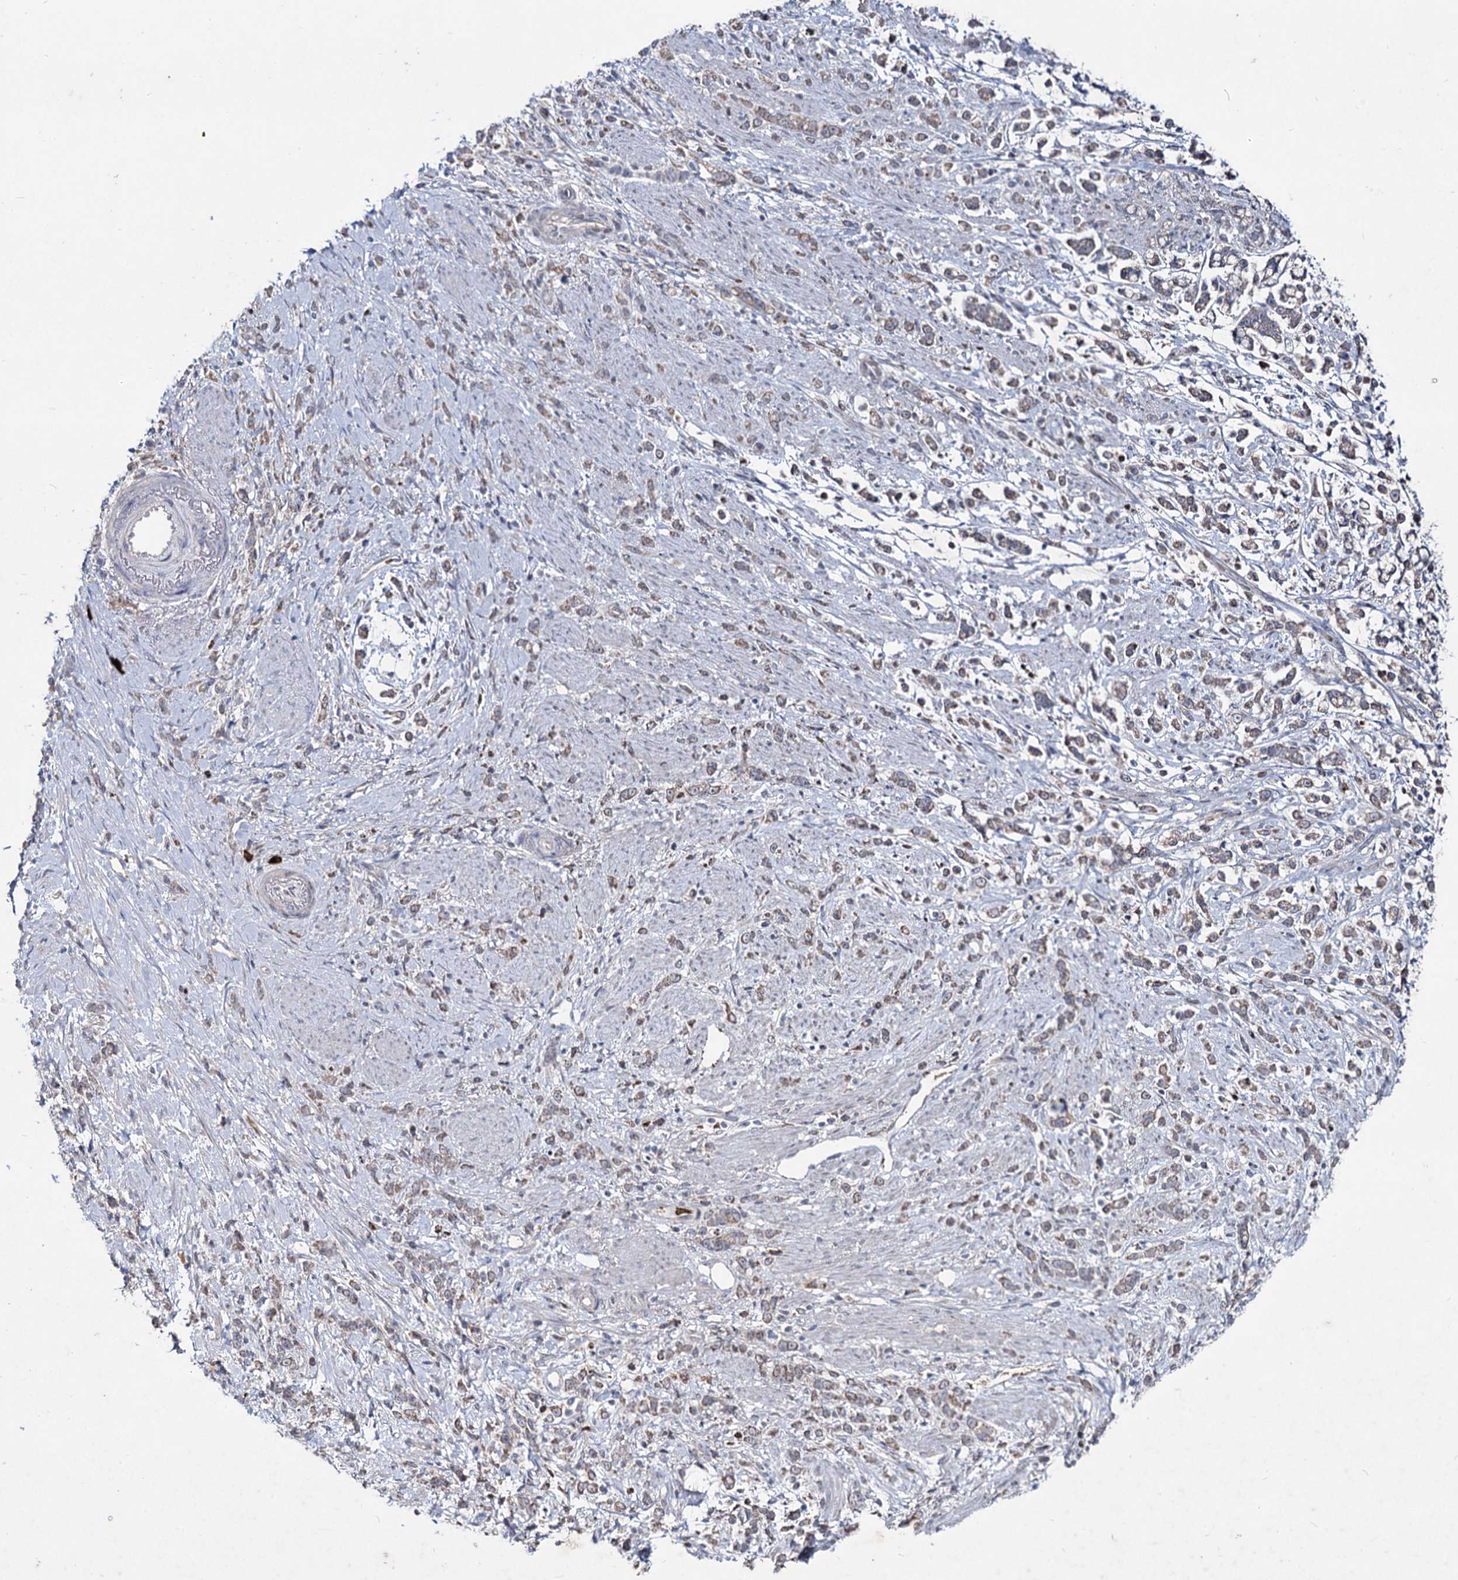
{"staining": {"intensity": "weak", "quantity": ">75%", "location": "cytoplasmic/membranous"}, "tissue": "stomach cancer", "cell_type": "Tumor cells", "image_type": "cancer", "snomed": [{"axis": "morphology", "description": "Adenocarcinoma, NOS"}, {"axis": "topography", "description": "Stomach"}], "caption": "Protein staining of stomach cancer (adenocarcinoma) tissue shows weak cytoplasmic/membranous staining in about >75% of tumor cells.", "gene": "RNF6", "patient": {"sex": "female", "age": 60}}